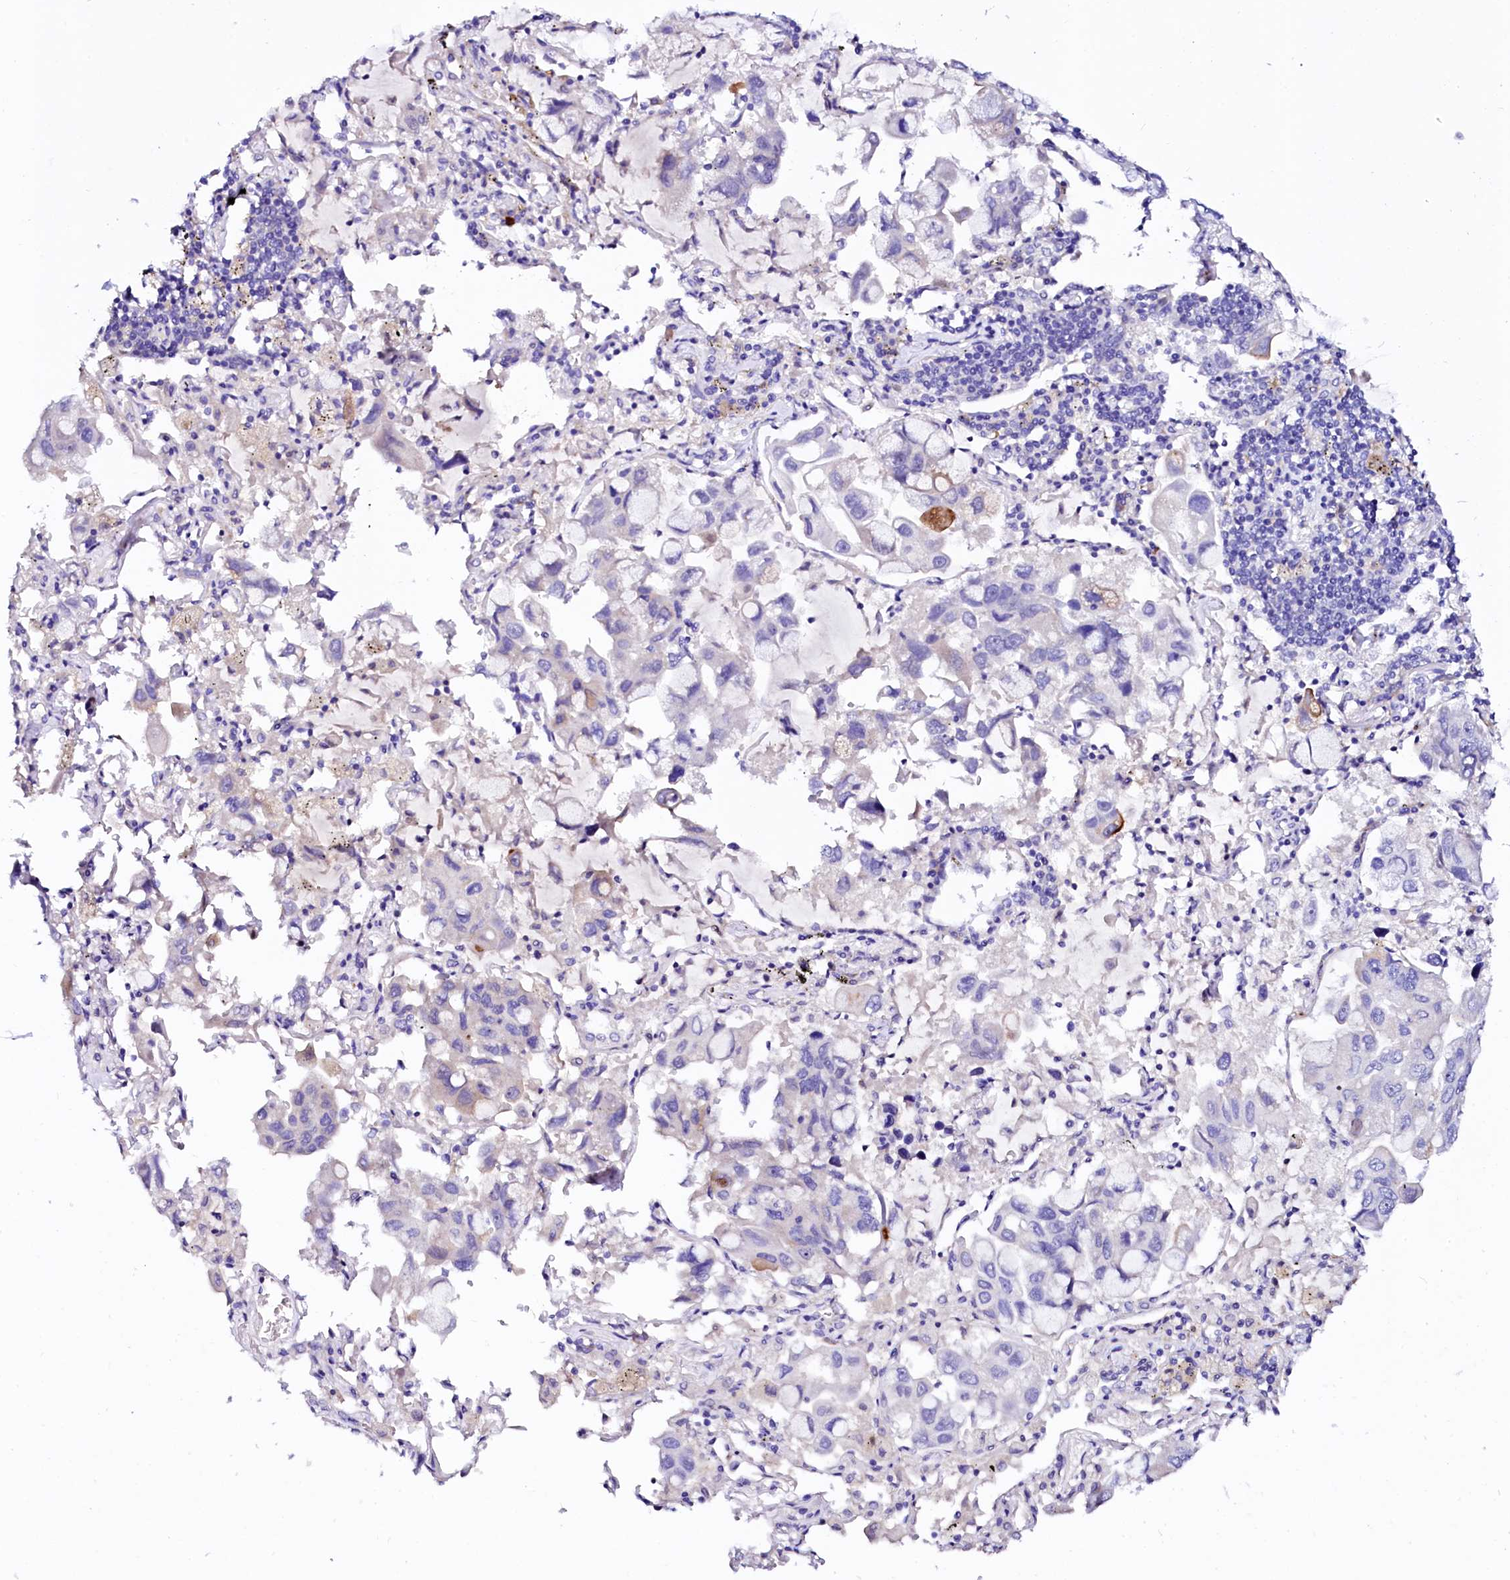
{"staining": {"intensity": "negative", "quantity": "none", "location": "none"}, "tissue": "lung cancer", "cell_type": "Tumor cells", "image_type": "cancer", "snomed": [{"axis": "morphology", "description": "Adenocarcinoma, NOS"}, {"axis": "topography", "description": "Lung"}], "caption": "Protein analysis of lung cancer exhibits no significant positivity in tumor cells. (Immunohistochemistry (ihc), brightfield microscopy, high magnification).", "gene": "BTBD16", "patient": {"sex": "male", "age": 64}}